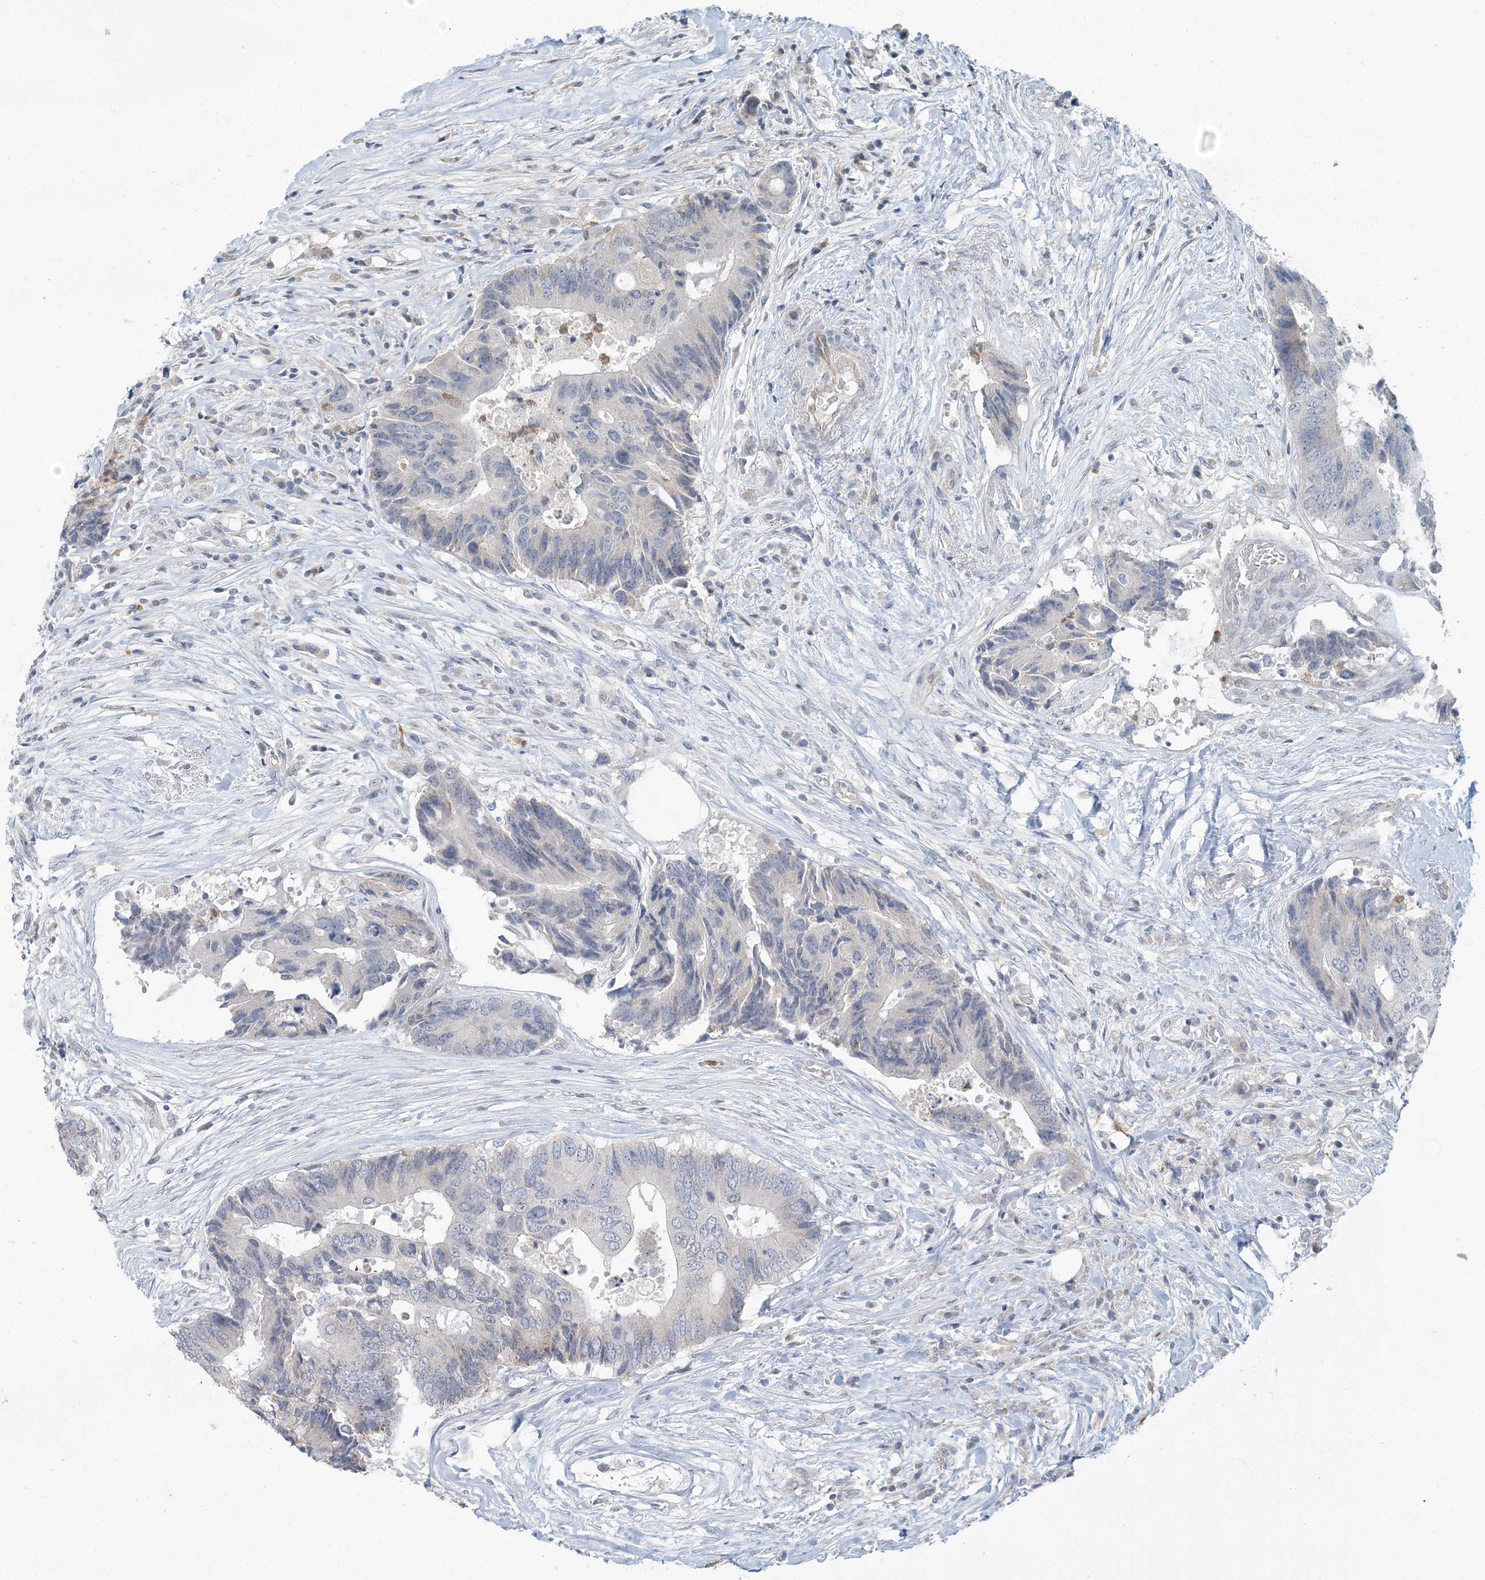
{"staining": {"intensity": "negative", "quantity": "none", "location": "none"}, "tissue": "colorectal cancer", "cell_type": "Tumor cells", "image_type": "cancer", "snomed": [{"axis": "morphology", "description": "Adenocarcinoma, NOS"}, {"axis": "topography", "description": "Colon"}], "caption": "This is a micrograph of IHC staining of colorectal adenocarcinoma, which shows no expression in tumor cells.", "gene": "EPHA4", "patient": {"sex": "male", "age": 71}}